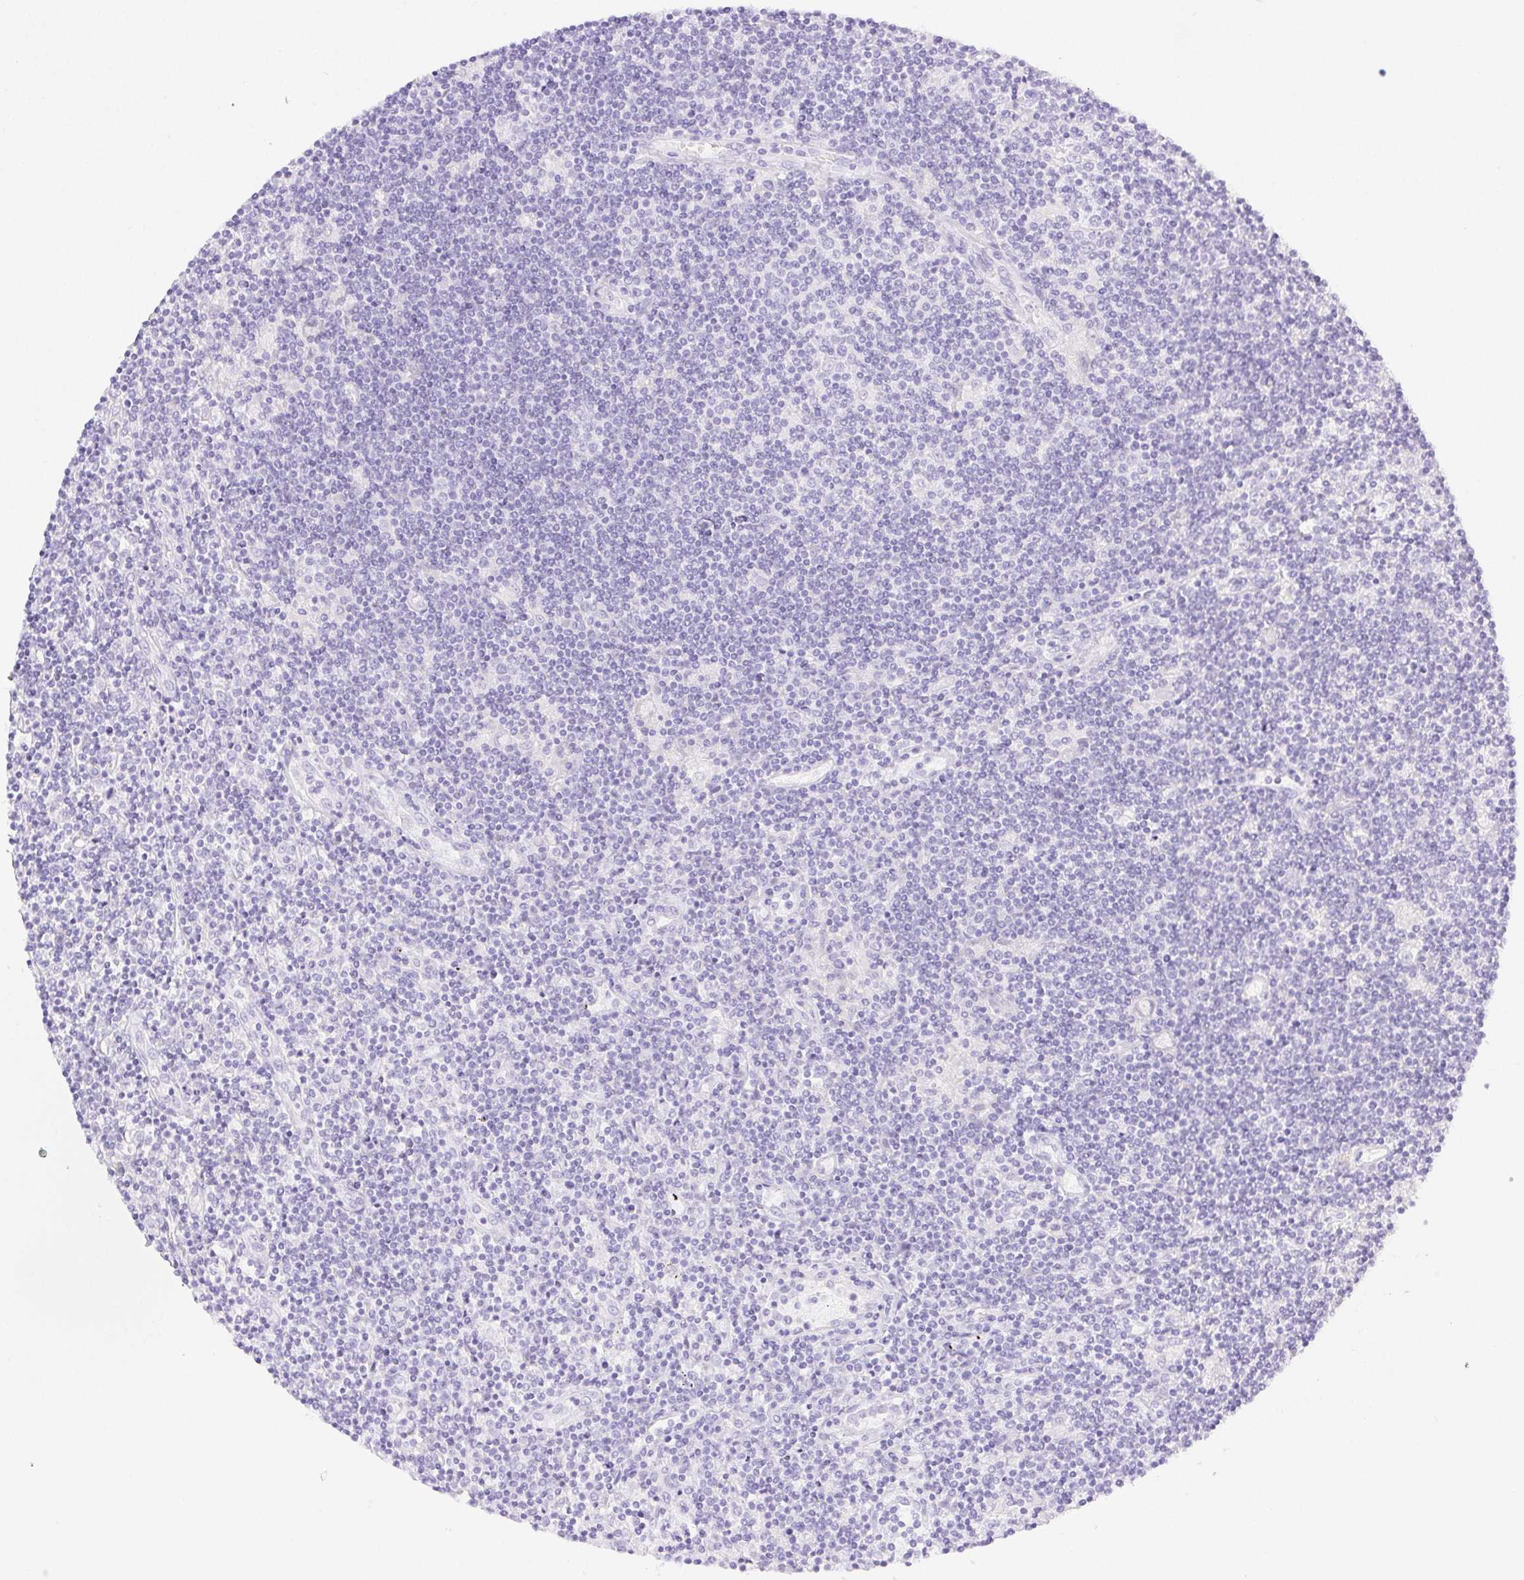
{"staining": {"intensity": "negative", "quantity": "none", "location": "none"}, "tissue": "lymphoma", "cell_type": "Tumor cells", "image_type": "cancer", "snomed": [{"axis": "morphology", "description": "Hodgkin's disease, NOS"}, {"axis": "topography", "description": "Lymph node"}], "caption": "DAB immunohistochemical staining of human lymphoma exhibits no significant expression in tumor cells.", "gene": "SPACA4", "patient": {"sex": "male", "age": 40}}